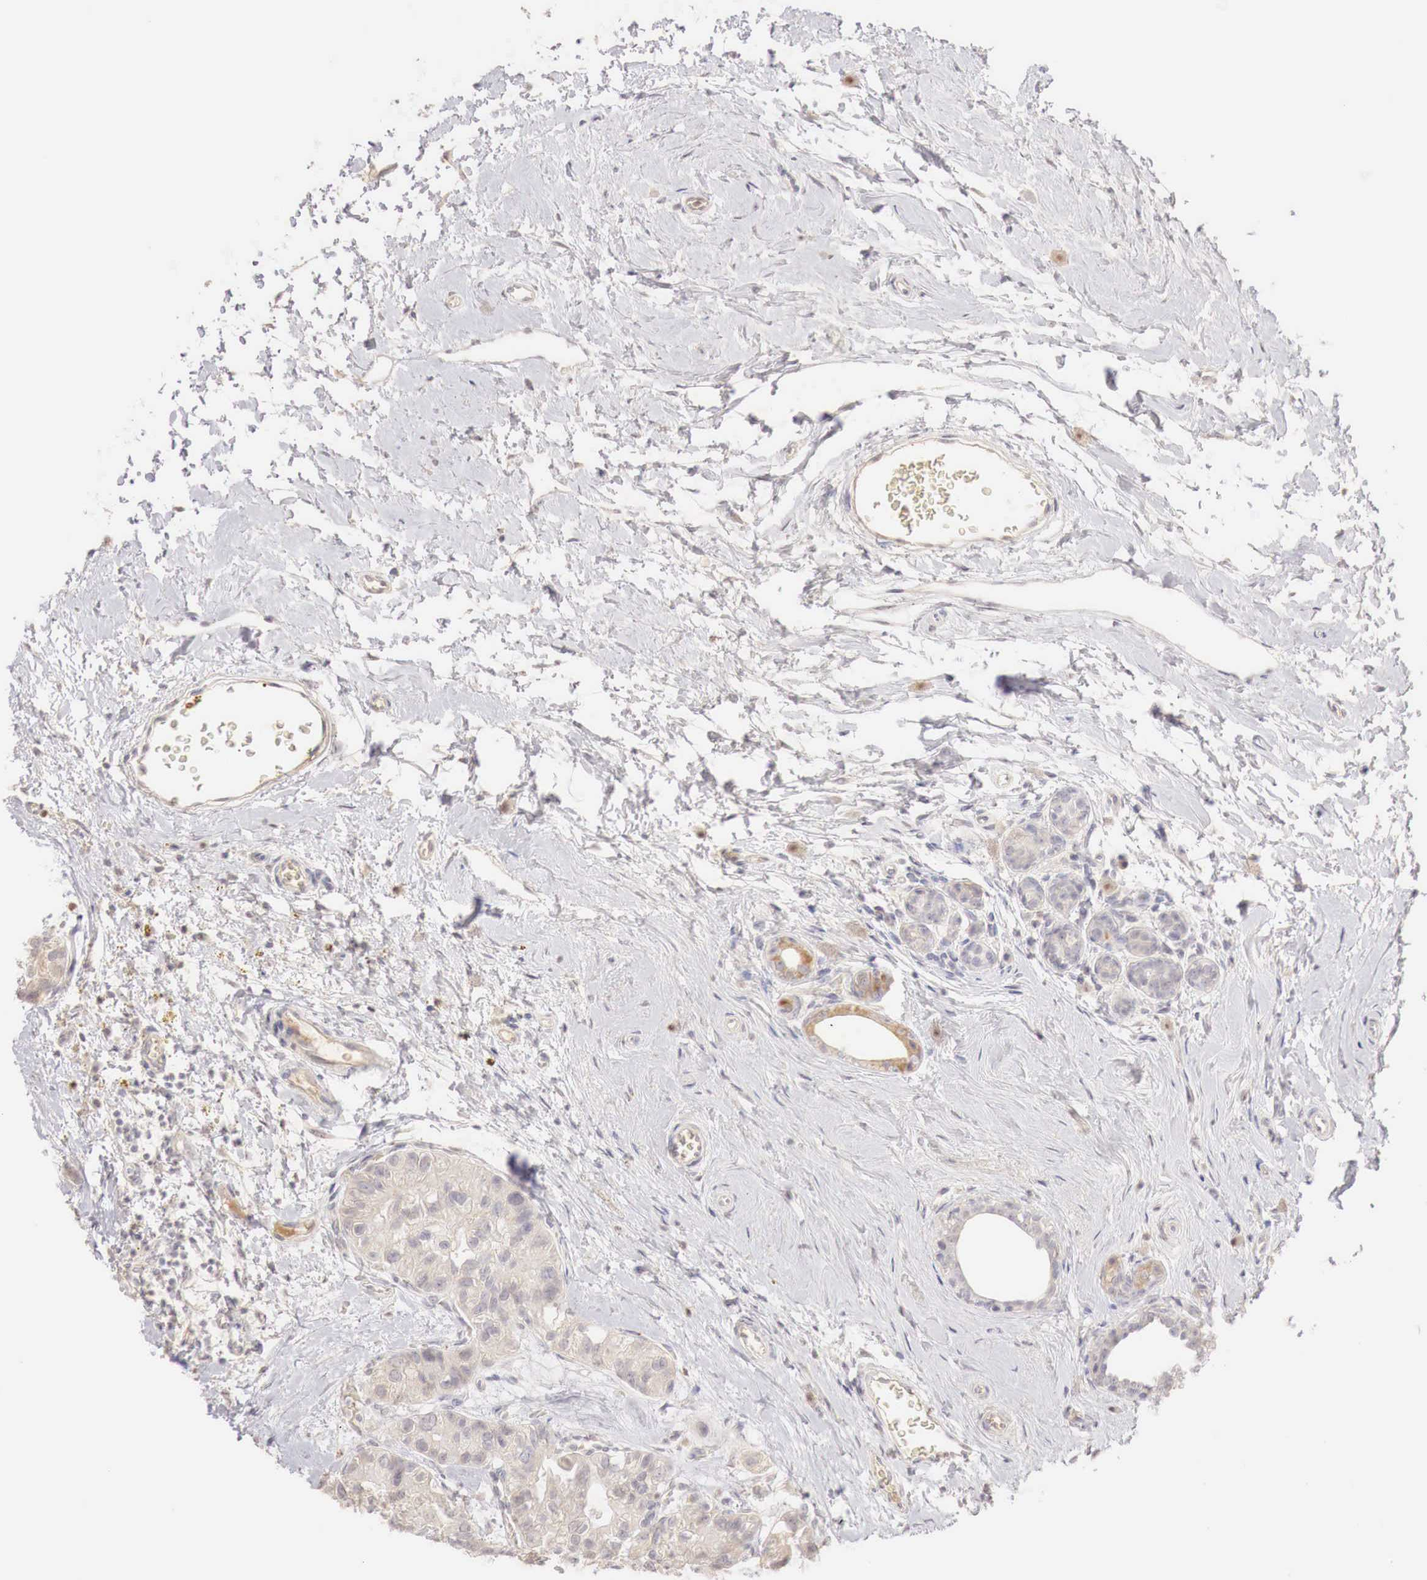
{"staining": {"intensity": "weak", "quantity": "25%-75%", "location": "cytoplasmic/membranous"}, "tissue": "breast cancer", "cell_type": "Tumor cells", "image_type": "cancer", "snomed": [{"axis": "morphology", "description": "Duct carcinoma"}, {"axis": "topography", "description": "Breast"}], "caption": "IHC staining of intraductal carcinoma (breast), which shows low levels of weak cytoplasmic/membranous positivity in about 25%-75% of tumor cells indicating weak cytoplasmic/membranous protein staining. The staining was performed using DAB (brown) for protein detection and nuclei were counterstained in hematoxylin (blue).", "gene": "GATA1", "patient": {"sex": "female", "age": 69}}